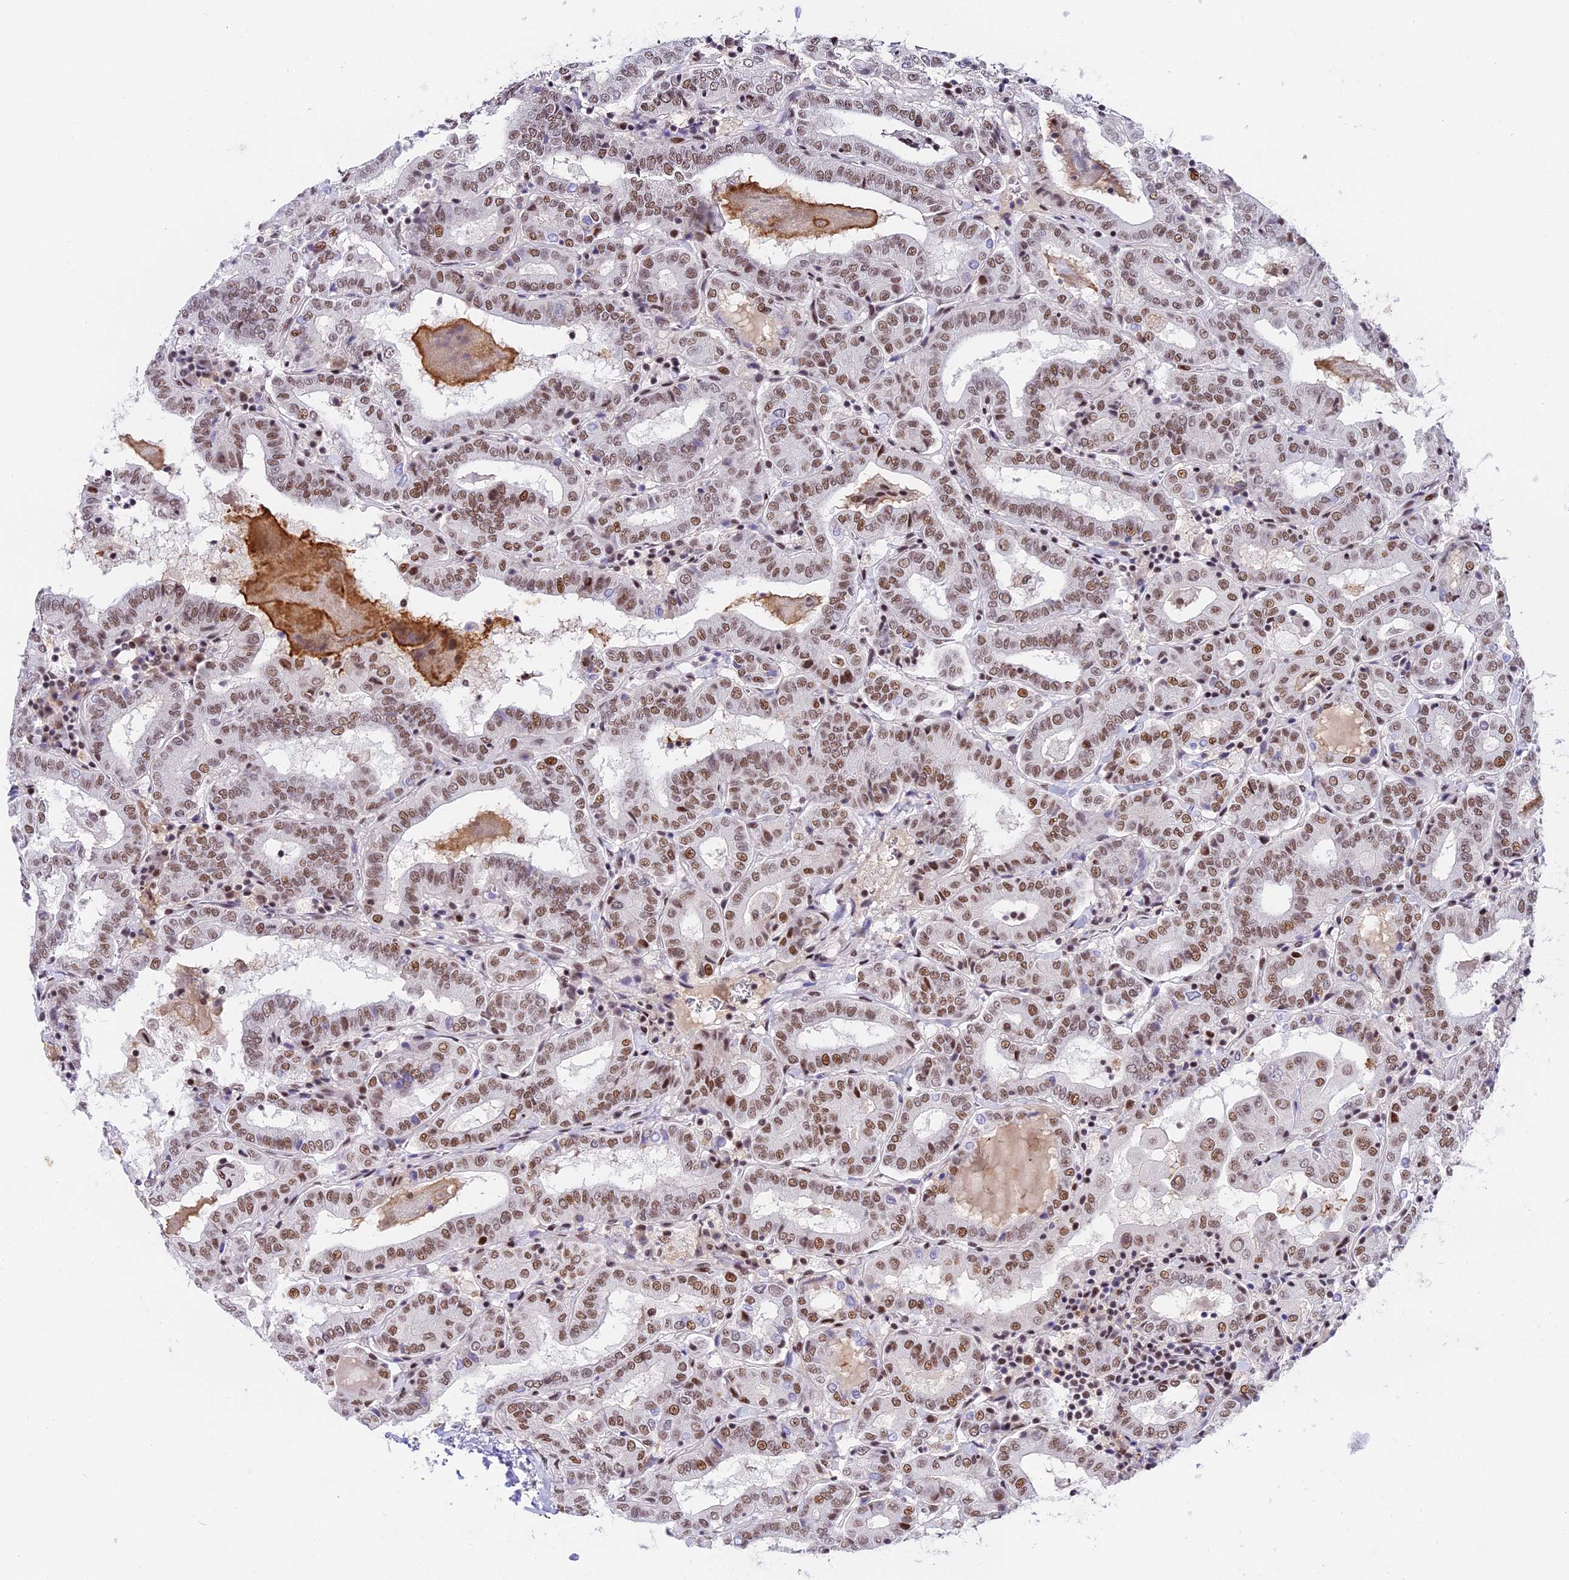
{"staining": {"intensity": "moderate", "quantity": ">75%", "location": "nuclear"}, "tissue": "thyroid cancer", "cell_type": "Tumor cells", "image_type": "cancer", "snomed": [{"axis": "morphology", "description": "Papillary adenocarcinoma, NOS"}, {"axis": "topography", "description": "Thyroid gland"}], "caption": "Human papillary adenocarcinoma (thyroid) stained with a brown dye exhibits moderate nuclear positive expression in approximately >75% of tumor cells.", "gene": "SBNO1", "patient": {"sex": "female", "age": 72}}